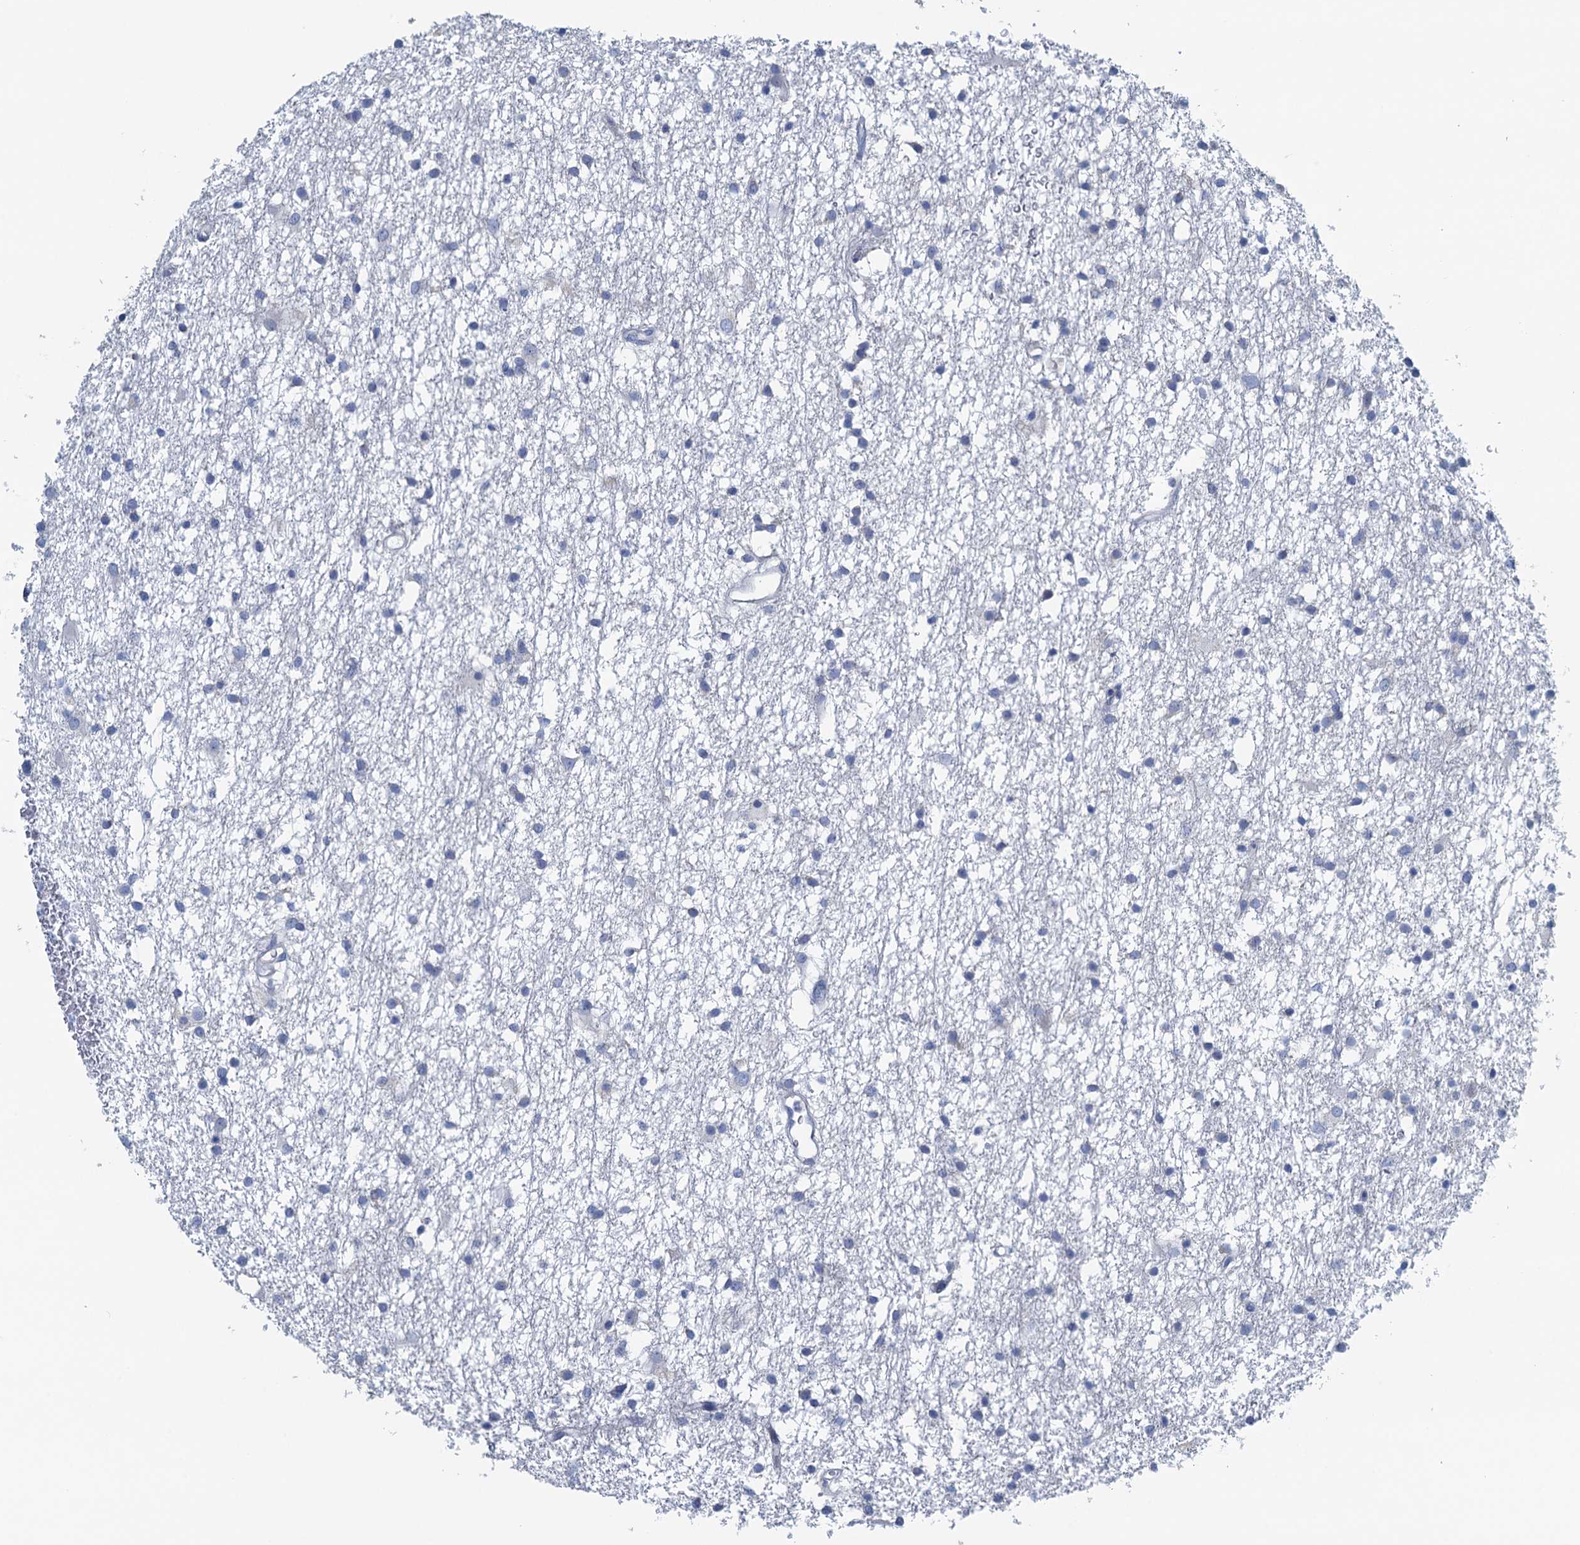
{"staining": {"intensity": "negative", "quantity": "none", "location": "none"}, "tissue": "glioma", "cell_type": "Tumor cells", "image_type": "cancer", "snomed": [{"axis": "morphology", "description": "Glioma, malignant, High grade"}, {"axis": "topography", "description": "Brain"}], "caption": "Histopathology image shows no protein positivity in tumor cells of malignant high-grade glioma tissue. Brightfield microscopy of immunohistochemistry (IHC) stained with DAB (3,3'-diaminobenzidine) (brown) and hematoxylin (blue), captured at high magnification.", "gene": "C10orf88", "patient": {"sex": "male", "age": 77}}